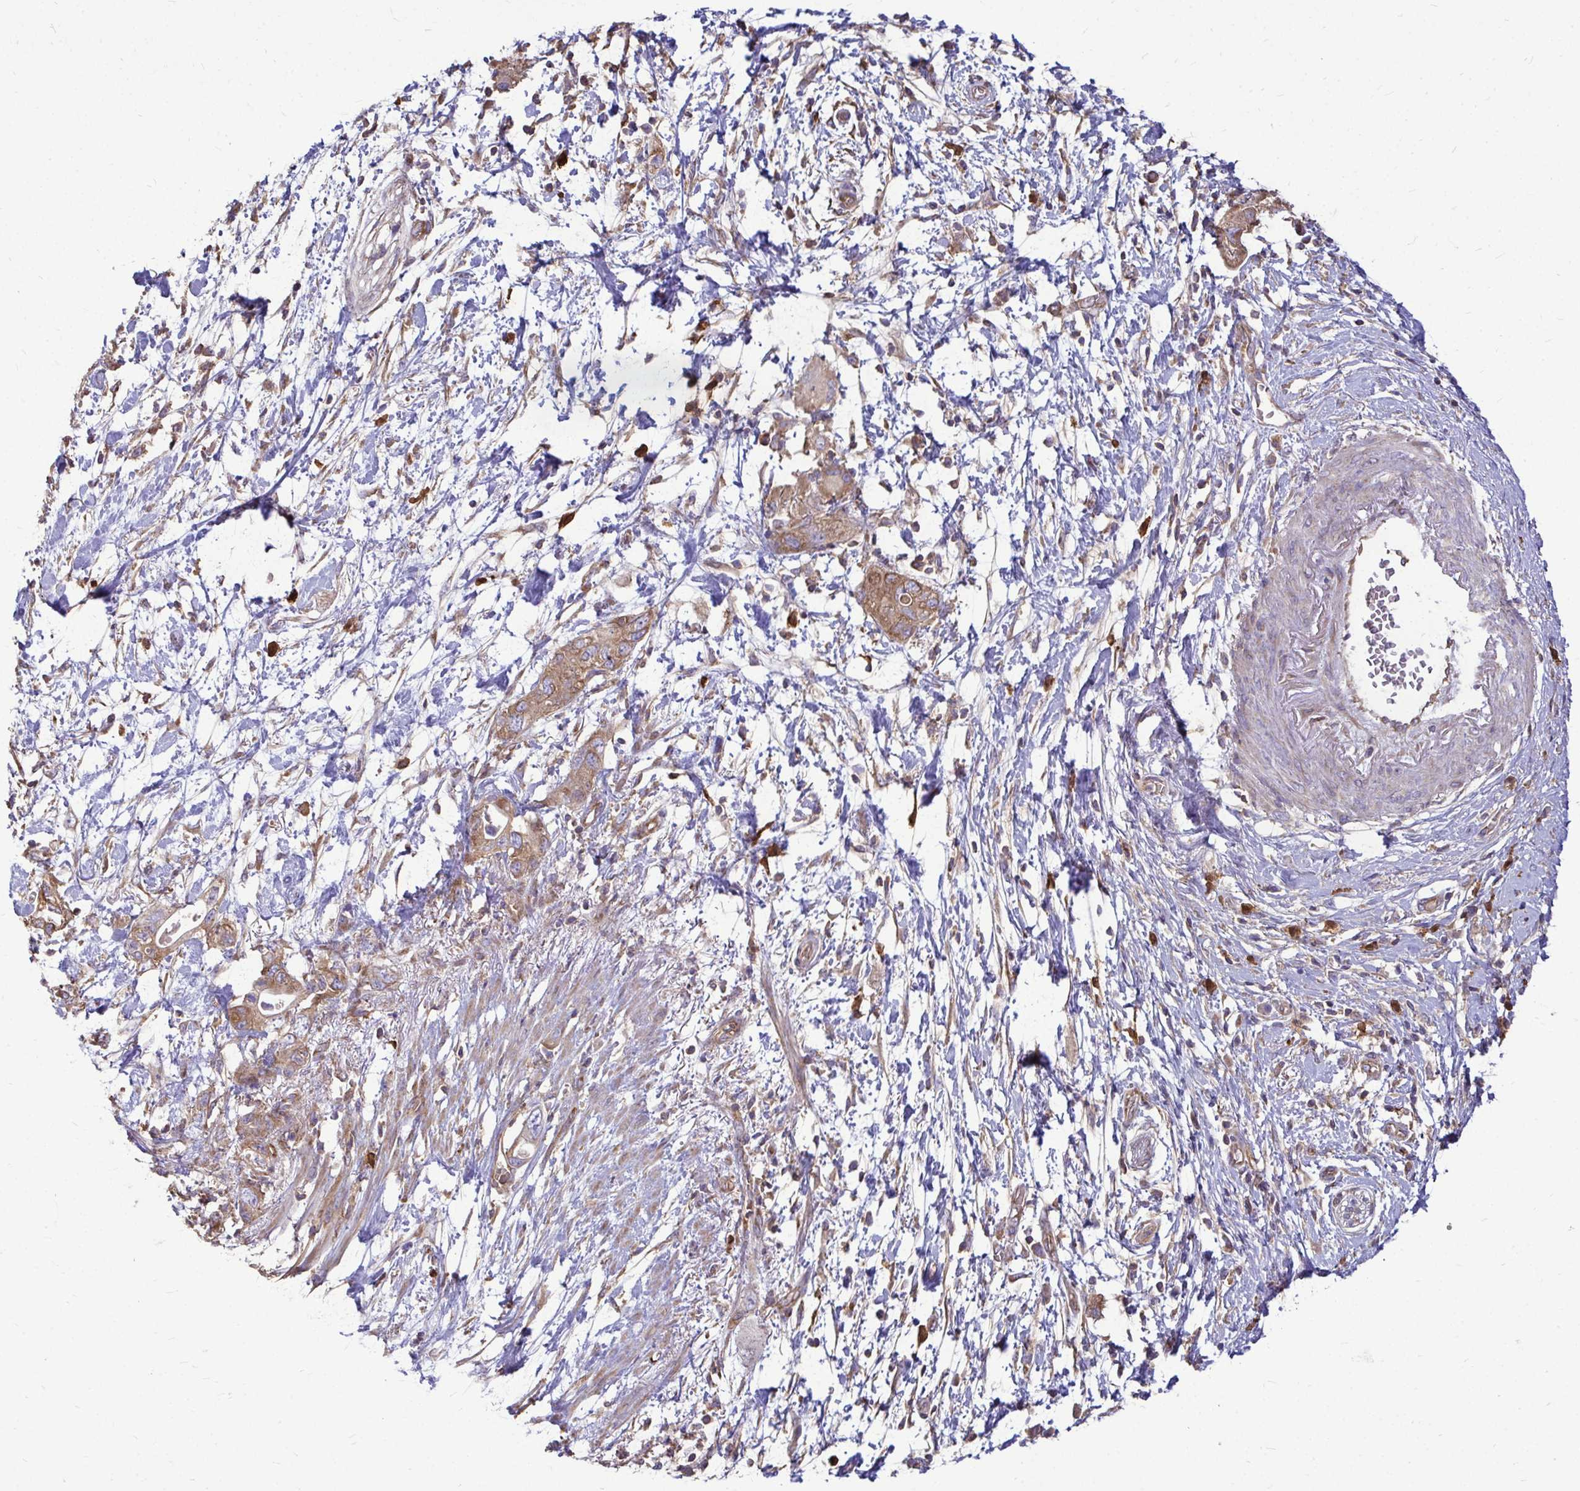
{"staining": {"intensity": "moderate", "quantity": ">75%", "location": "cytoplasmic/membranous"}, "tissue": "pancreatic cancer", "cell_type": "Tumor cells", "image_type": "cancer", "snomed": [{"axis": "morphology", "description": "Adenocarcinoma, NOS"}, {"axis": "topography", "description": "Pancreas"}], "caption": "Immunohistochemical staining of adenocarcinoma (pancreatic) displays medium levels of moderate cytoplasmic/membranous positivity in about >75% of tumor cells.", "gene": "FMR1", "patient": {"sex": "female", "age": 72}}